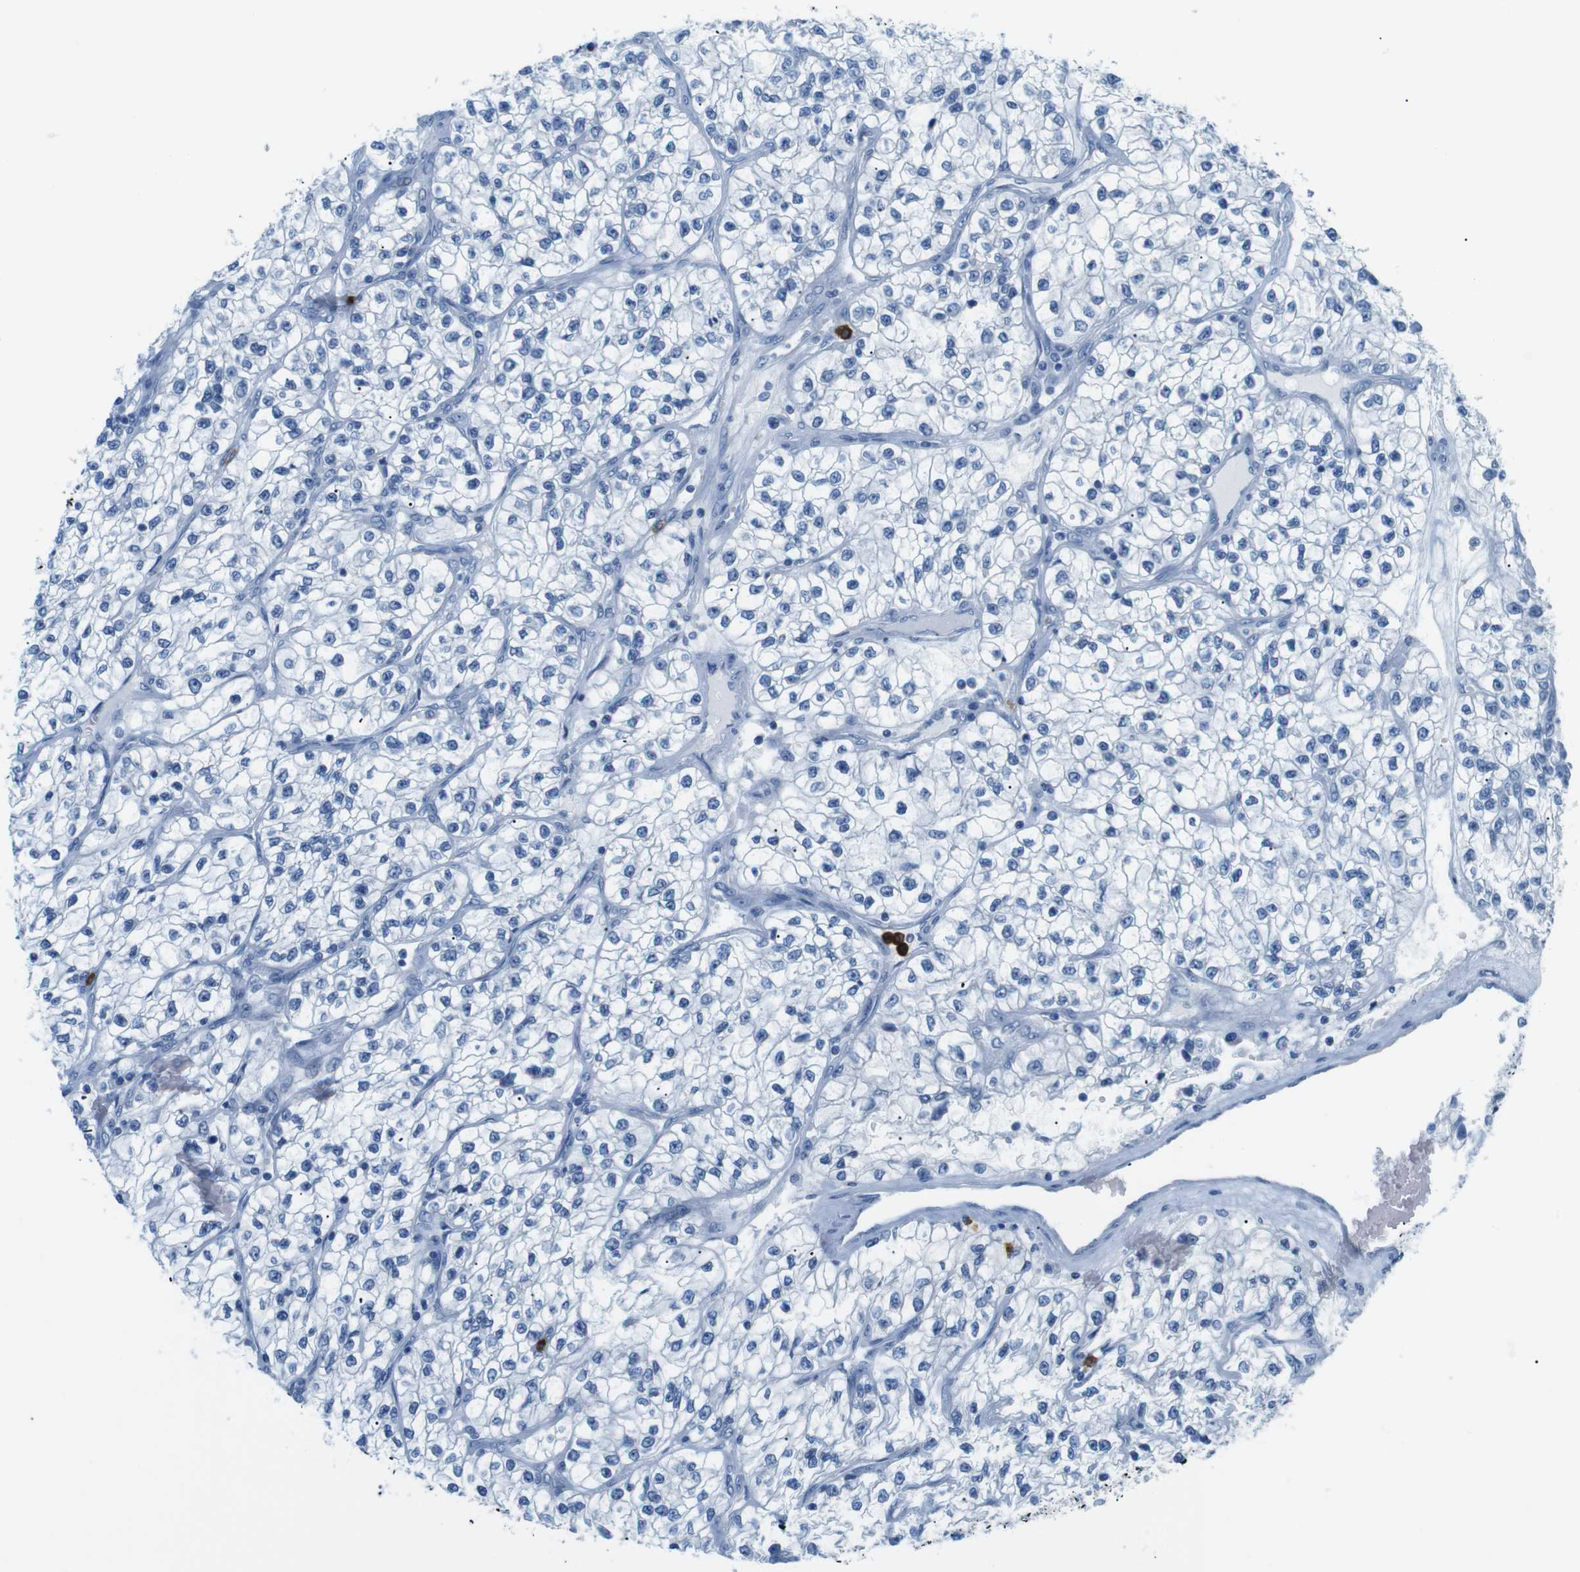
{"staining": {"intensity": "negative", "quantity": "none", "location": "none"}, "tissue": "renal cancer", "cell_type": "Tumor cells", "image_type": "cancer", "snomed": [{"axis": "morphology", "description": "Adenocarcinoma, NOS"}, {"axis": "topography", "description": "Kidney"}], "caption": "Renal cancer was stained to show a protein in brown. There is no significant staining in tumor cells.", "gene": "MCEMP1", "patient": {"sex": "female", "age": 57}}